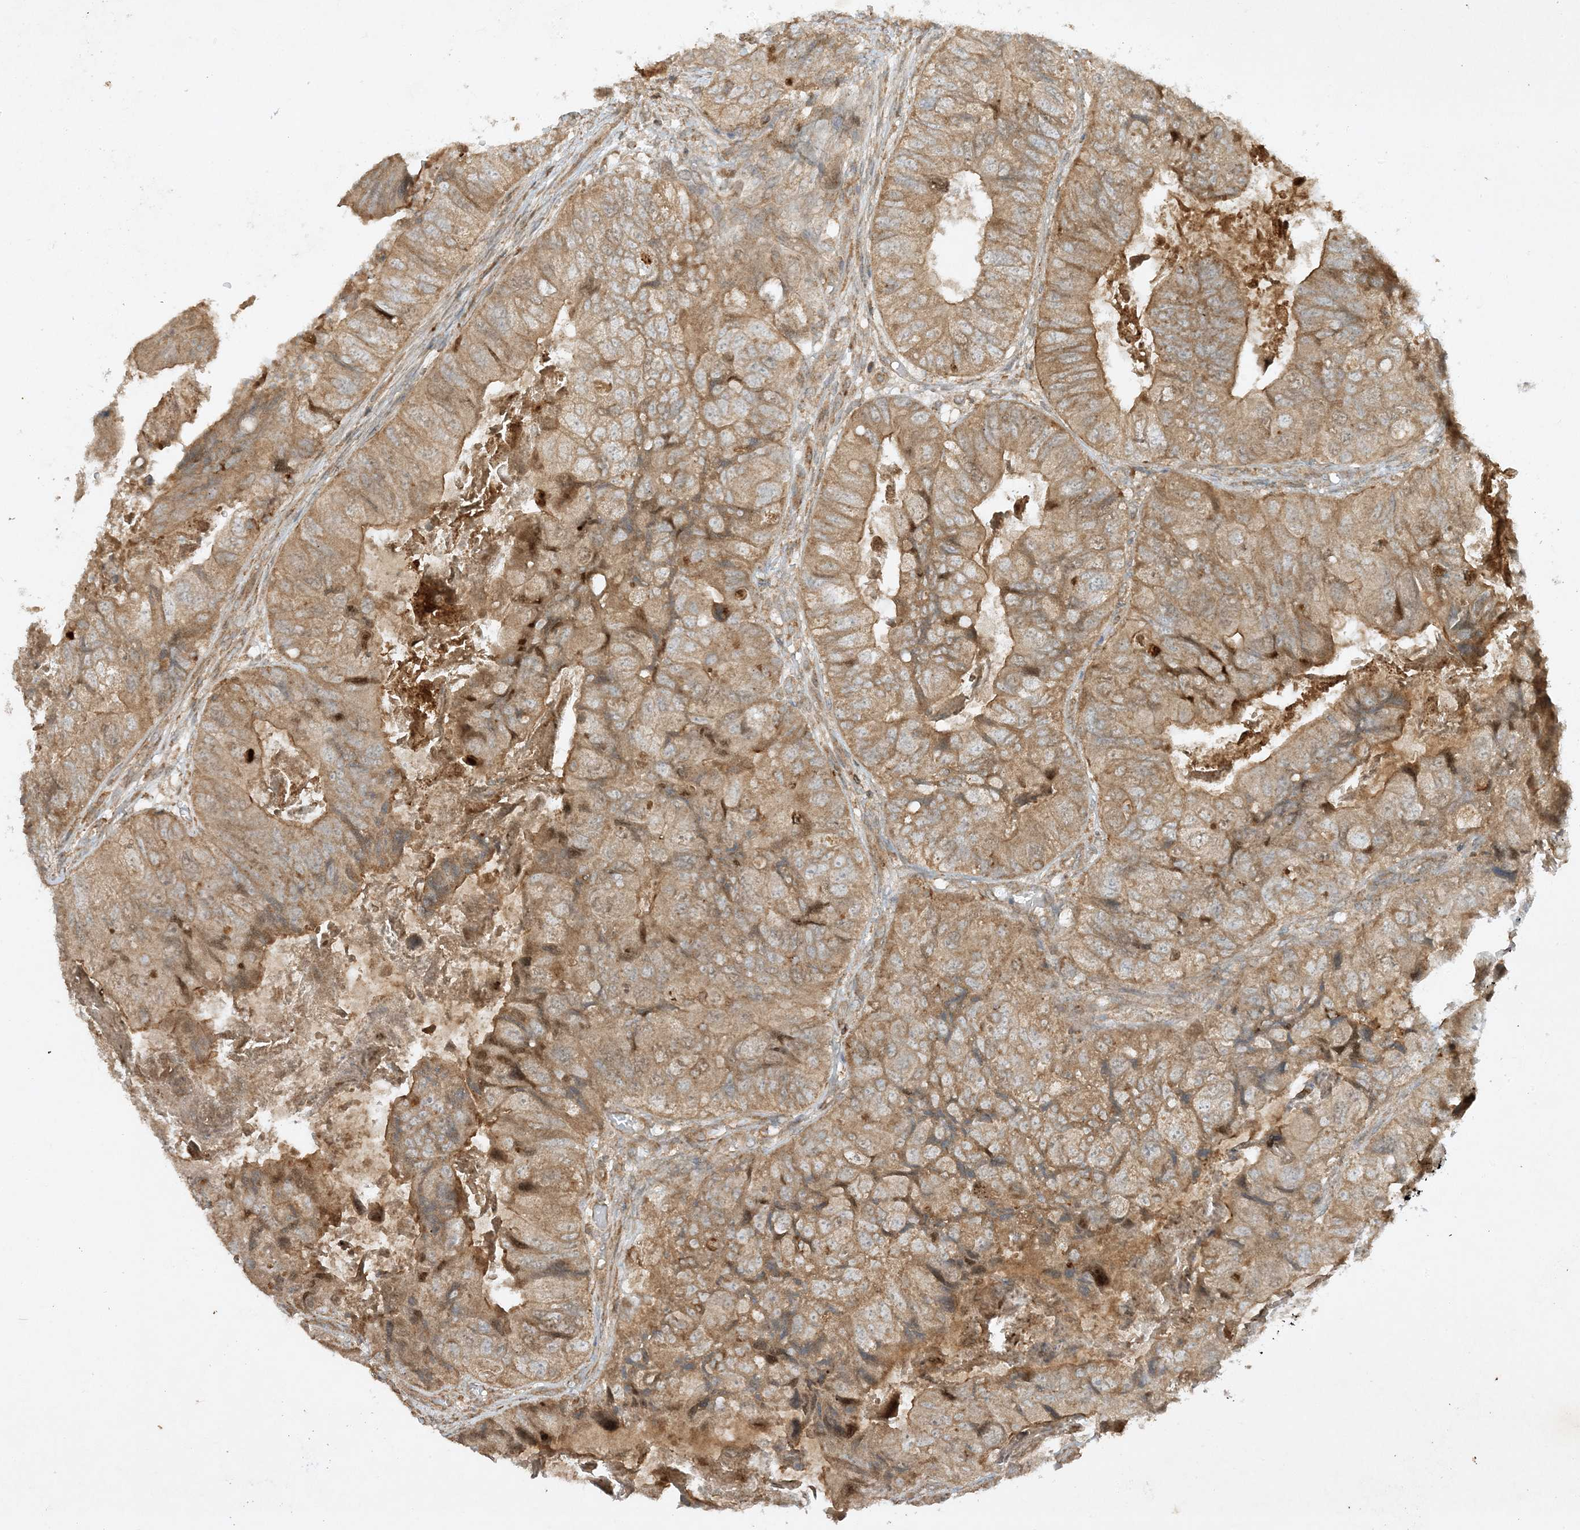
{"staining": {"intensity": "moderate", "quantity": ">75%", "location": "cytoplasmic/membranous"}, "tissue": "colorectal cancer", "cell_type": "Tumor cells", "image_type": "cancer", "snomed": [{"axis": "morphology", "description": "Adenocarcinoma, NOS"}, {"axis": "topography", "description": "Rectum"}], "caption": "IHC photomicrograph of neoplastic tissue: human colorectal adenocarcinoma stained using immunohistochemistry exhibits medium levels of moderate protein expression localized specifically in the cytoplasmic/membranous of tumor cells, appearing as a cytoplasmic/membranous brown color.", "gene": "XRN1", "patient": {"sex": "male", "age": 63}}